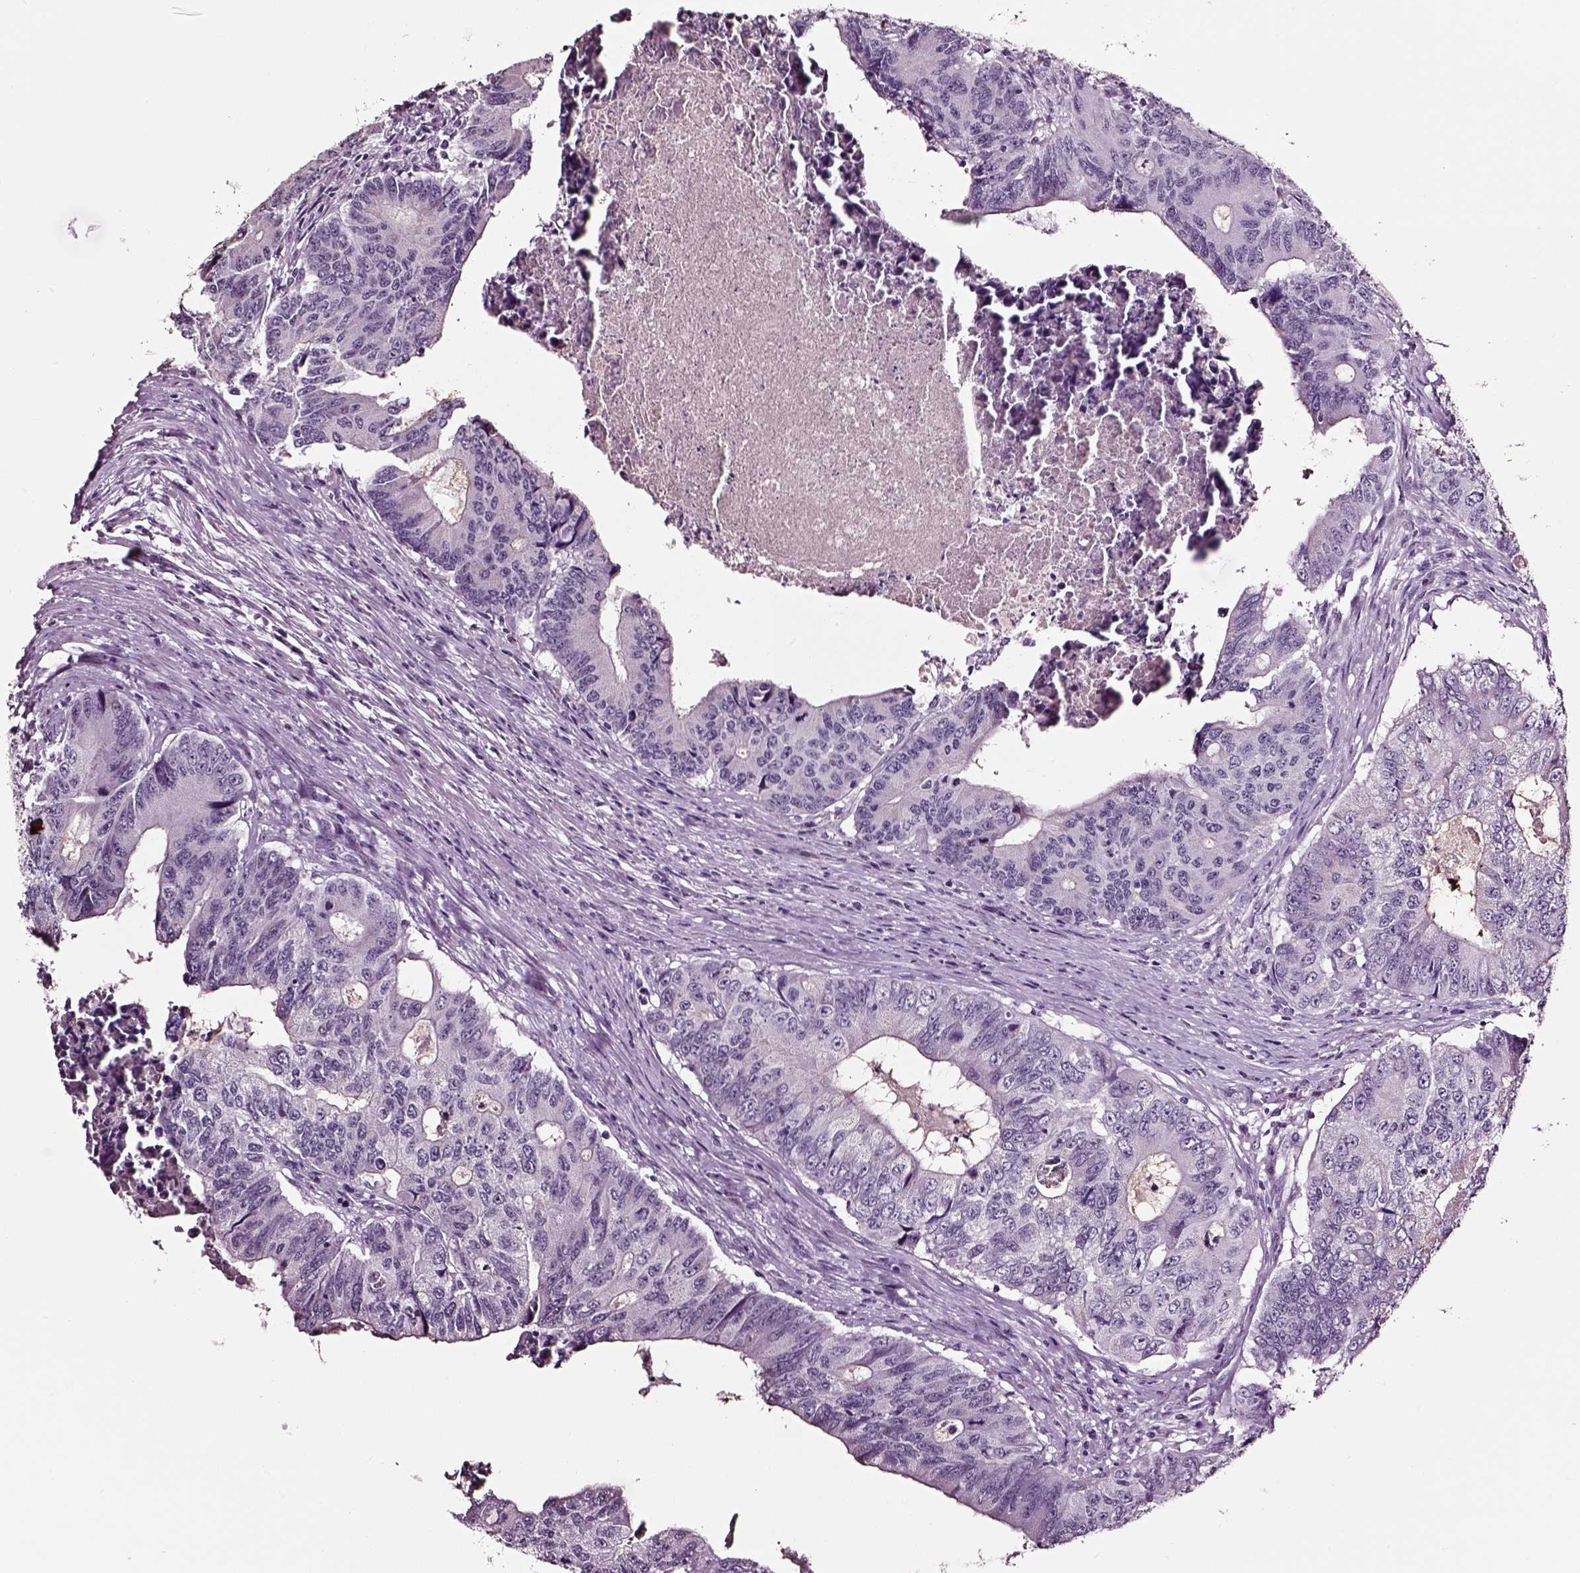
{"staining": {"intensity": "negative", "quantity": "none", "location": "none"}, "tissue": "colorectal cancer", "cell_type": "Tumor cells", "image_type": "cancer", "snomed": [{"axis": "morphology", "description": "Adenocarcinoma, NOS"}, {"axis": "topography", "description": "Colon"}], "caption": "DAB immunohistochemical staining of colorectal adenocarcinoma shows no significant positivity in tumor cells. The staining is performed using DAB brown chromogen with nuclei counter-stained in using hematoxylin.", "gene": "SMIM17", "patient": {"sex": "male", "age": 53}}